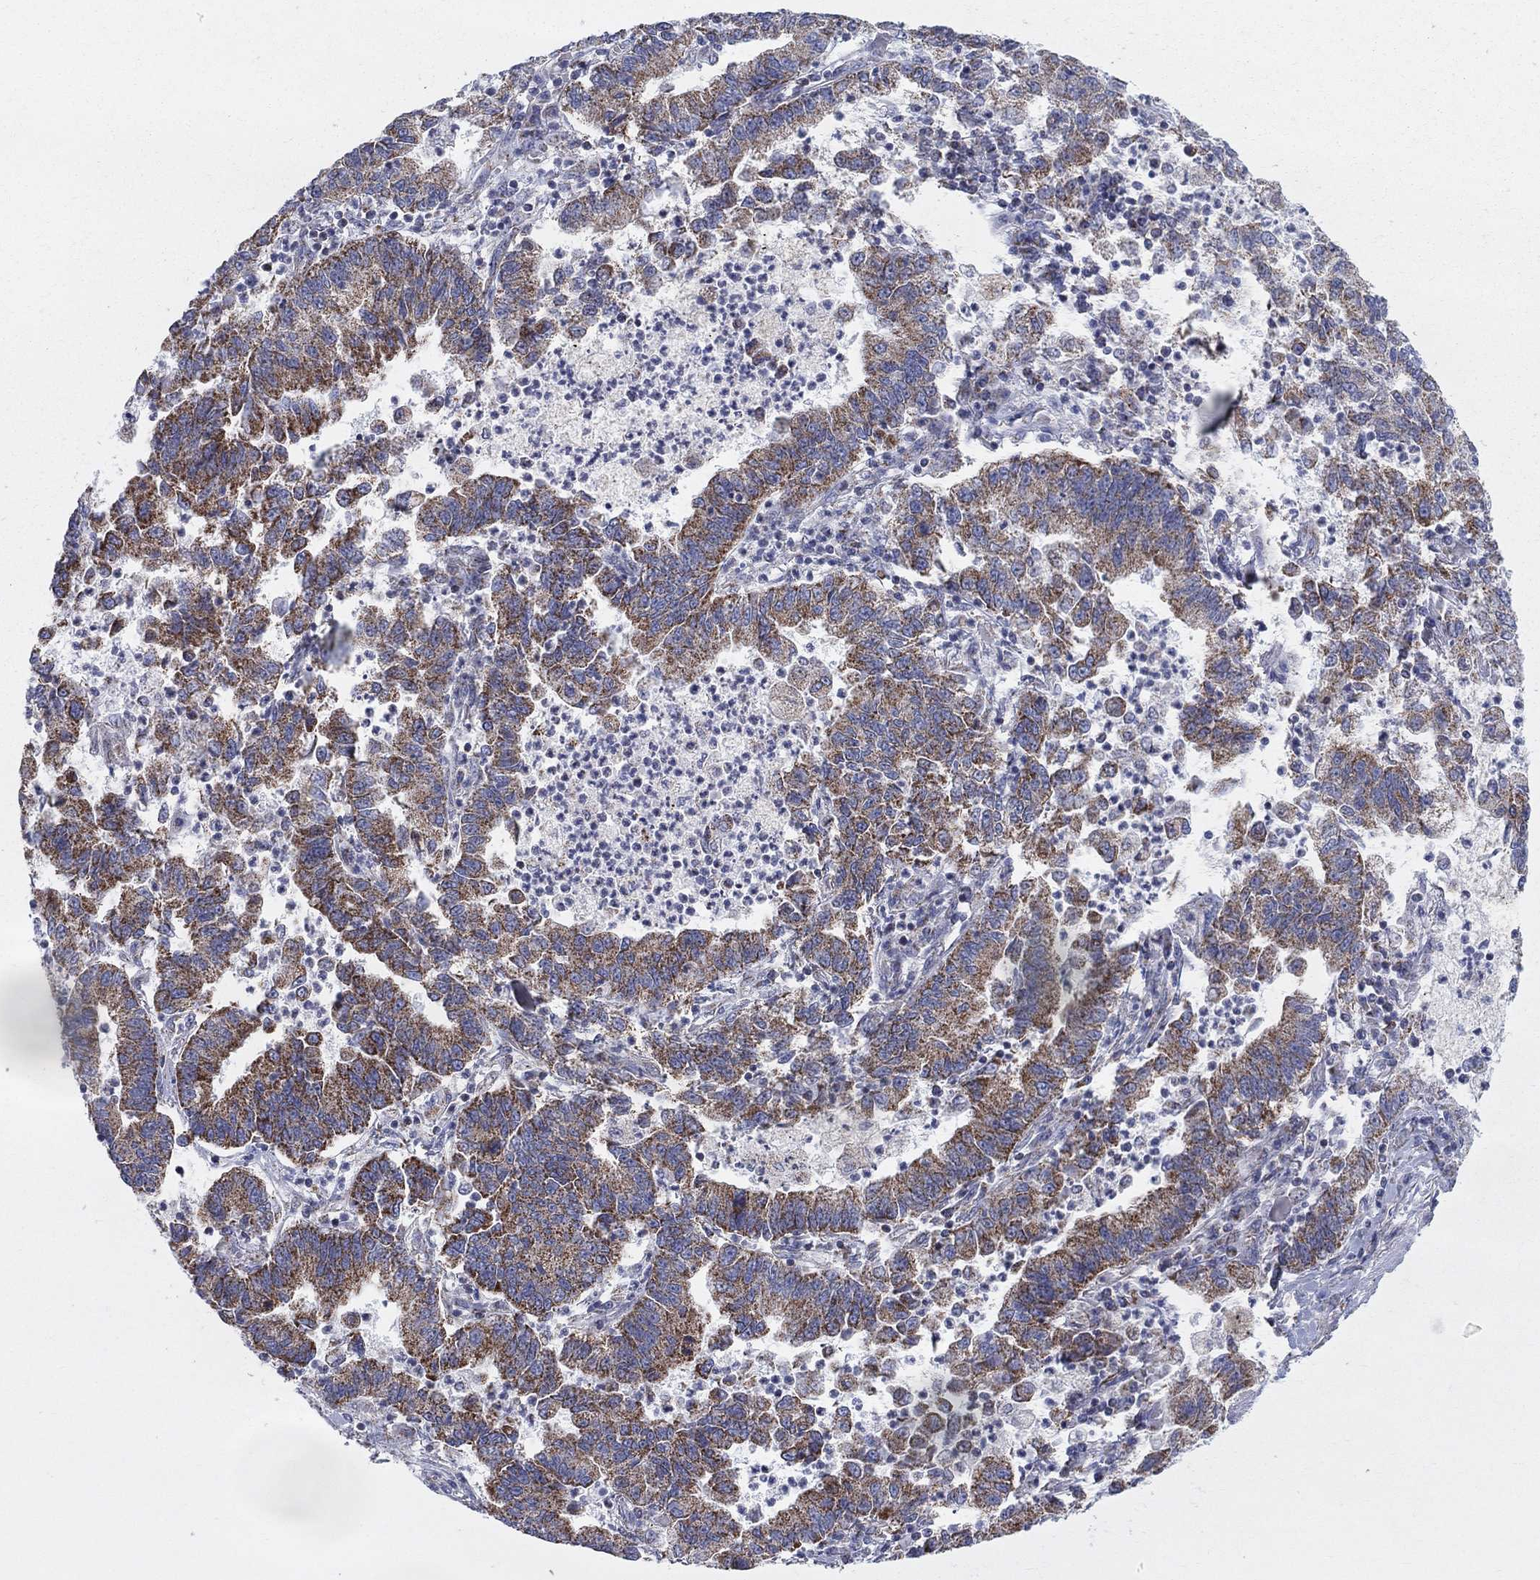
{"staining": {"intensity": "strong", "quantity": "25%-75%", "location": "cytoplasmic/membranous"}, "tissue": "lung cancer", "cell_type": "Tumor cells", "image_type": "cancer", "snomed": [{"axis": "morphology", "description": "Adenocarcinoma, NOS"}, {"axis": "topography", "description": "Lung"}], "caption": "IHC photomicrograph of lung cancer (adenocarcinoma) stained for a protein (brown), which displays high levels of strong cytoplasmic/membranous expression in approximately 25%-75% of tumor cells.", "gene": "KISS1R", "patient": {"sex": "female", "age": 57}}